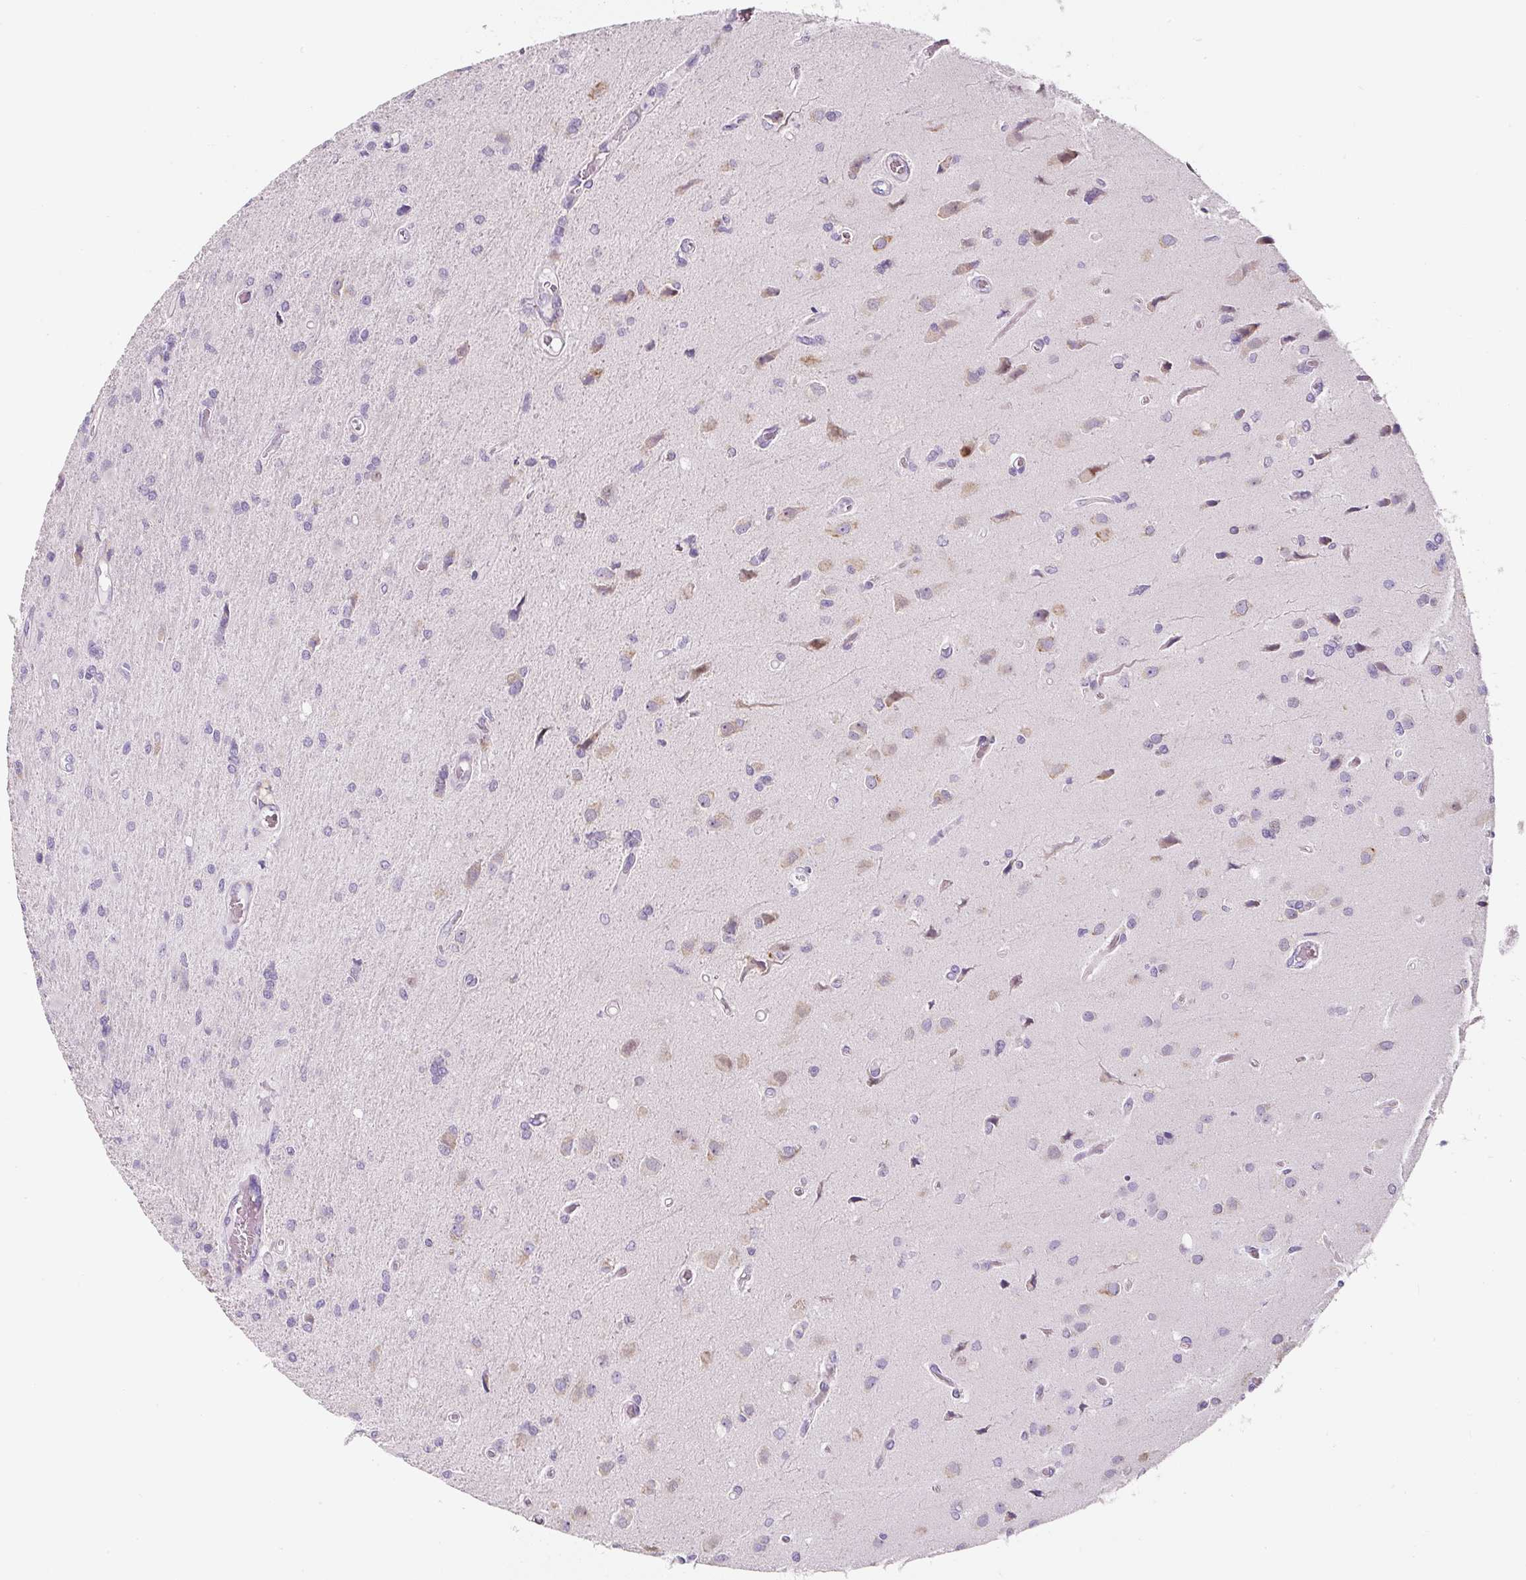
{"staining": {"intensity": "negative", "quantity": "none", "location": "none"}, "tissue": "glioma", "cell_type": "Tumor cells", "image_type": "cancer", "snomed": [{"axis": "morphology", "description": "Glioma, malignant, High grade"}, {"axis": "topography", "description": "Brain"}], "caption": "This is an immunohistochemistry (IHC) photomicrograph of human glioma. There is no positivity in tumor cells.", "gene": "PWWP3B", "patient": {"sex": "female", "age": 70}}